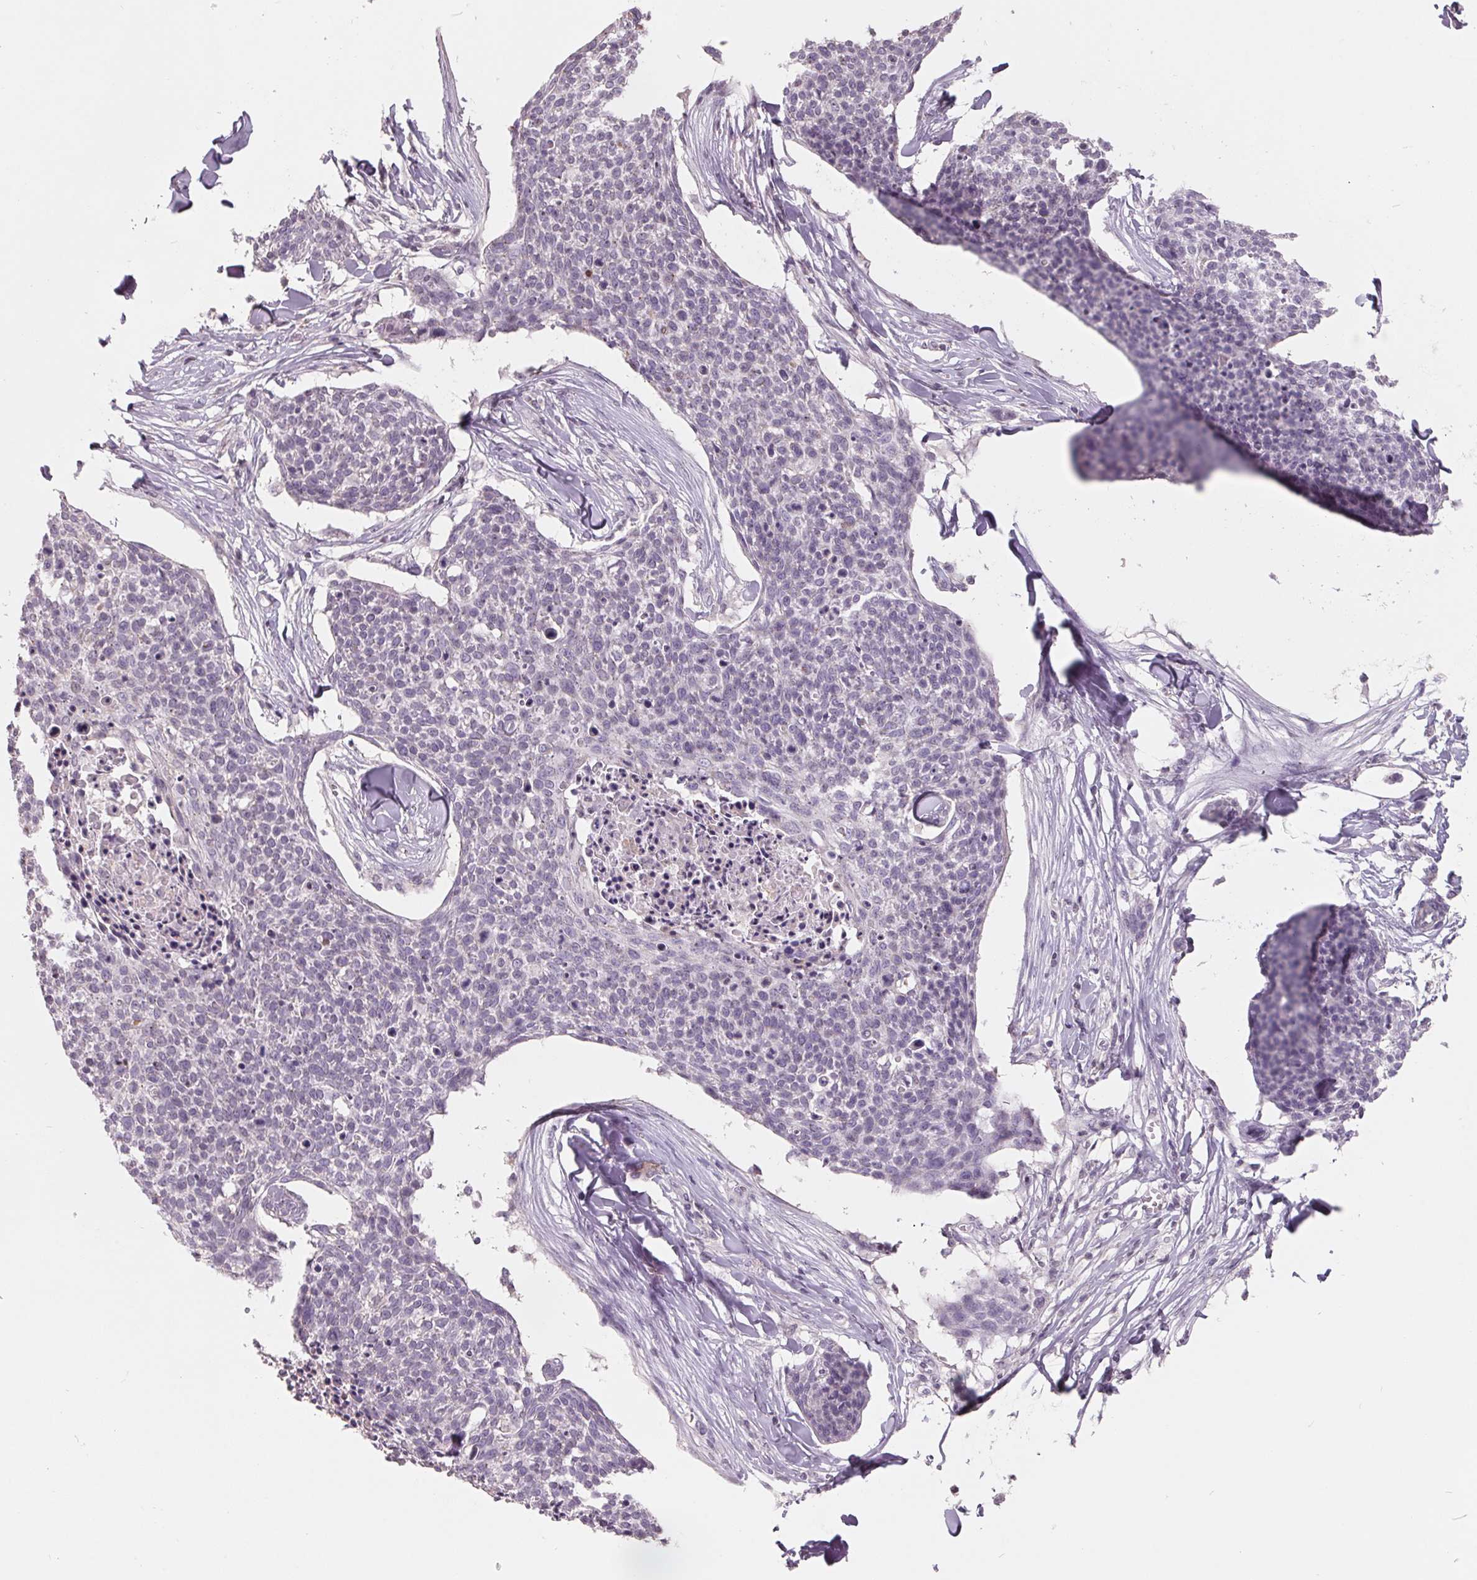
{"staining": {"intensity": "negative", "quantity": "none", "location": "none"}, "tissue": "skin cancer", "cell_type": "Tumor cells", "image_type": "cancer", "snomed": [{"axis": "morphology", "description": "Squamous cell carcinoma, NOS"}, {"axis": "topography", "description": "Skin"}, {"axis": "topography", "description": "Vulva"}], "caption": "Human skin cancer stained for a protein using immunohistochemistry exhibits no staining in tumor cells.", "gene": "FTCD", "patient": {"sex": "female", "age": 75}}